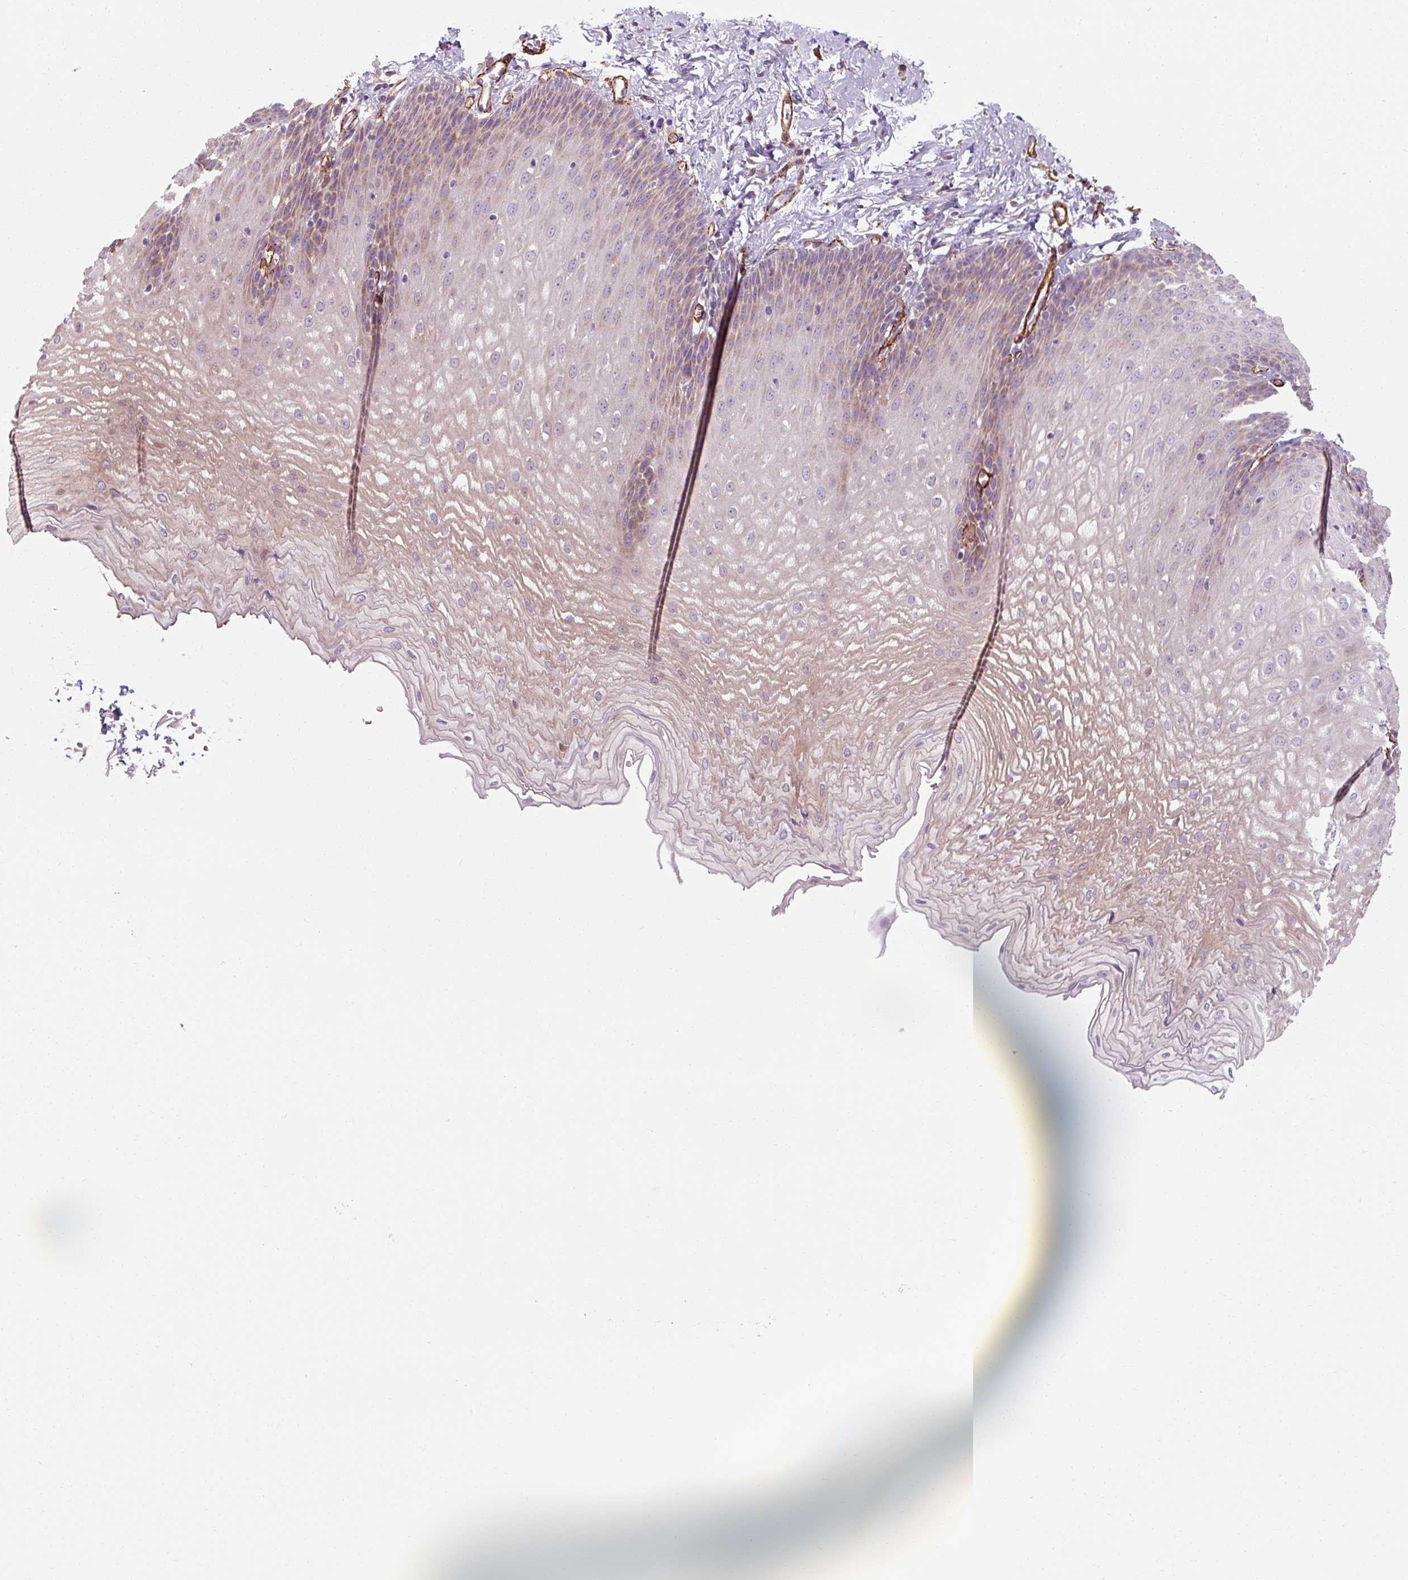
{"staining": {"intensity": "moderate", "quantity": "25%-75%", "location": "cytoplasmic/membranous"}, "tissue": "esophagus", "cell_type": "Squamous epithelial cells", "image_type": "normal", "snomed": [{"axis": "morphology", "description": "Normal tissue, NOS"}, {"axis": "topography", "description": "Esophagus"}], "caption": "This is a micrograph of immunohistochemistry (IHC) staining of benign esophagus, which shows moderate staining in the cytoplasmic/membranous of squamous epithelial cells.", "gene": "MRPS5", "patient": {"sex": "male", "age": 70}}